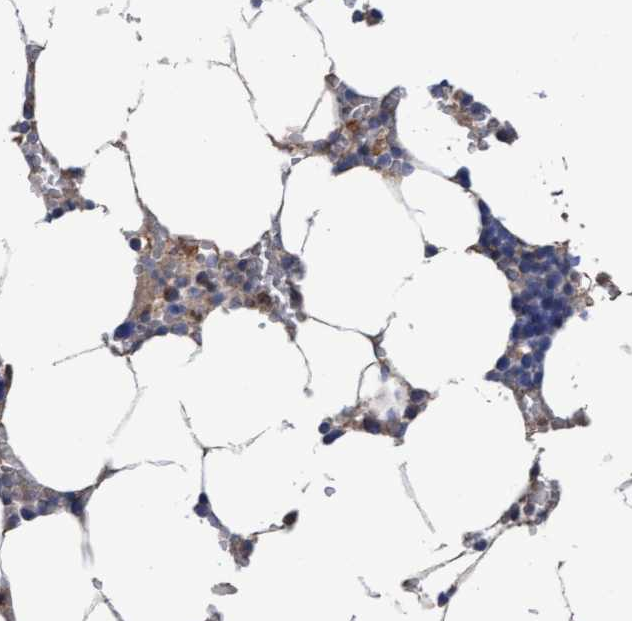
{"staining": {"intensity": "moderate", "quantity": "<25%", "location": "cytoplasmic/membranous"}, "tissue": "bone marrow", "cell_type": "Hematopoietic cells", "image_type": "normal", "snomed": [{"axis": "morphology", "description": "Normal tissue, NOS"}, {"axis": "topography", "description": "Bone marrow"}], "caption": "Protein staining of normal bone marrow reveals moderate cytoplasmic/membranous positivity in approximately <25% of hematopoietic cells. The staining is performed using DAB brown chromogen to label protein expression. The nuclei are counter-stained blue using hematoxylin.", "gene": "MRPL38", "patient": {"sex": "male", "age": 54}}